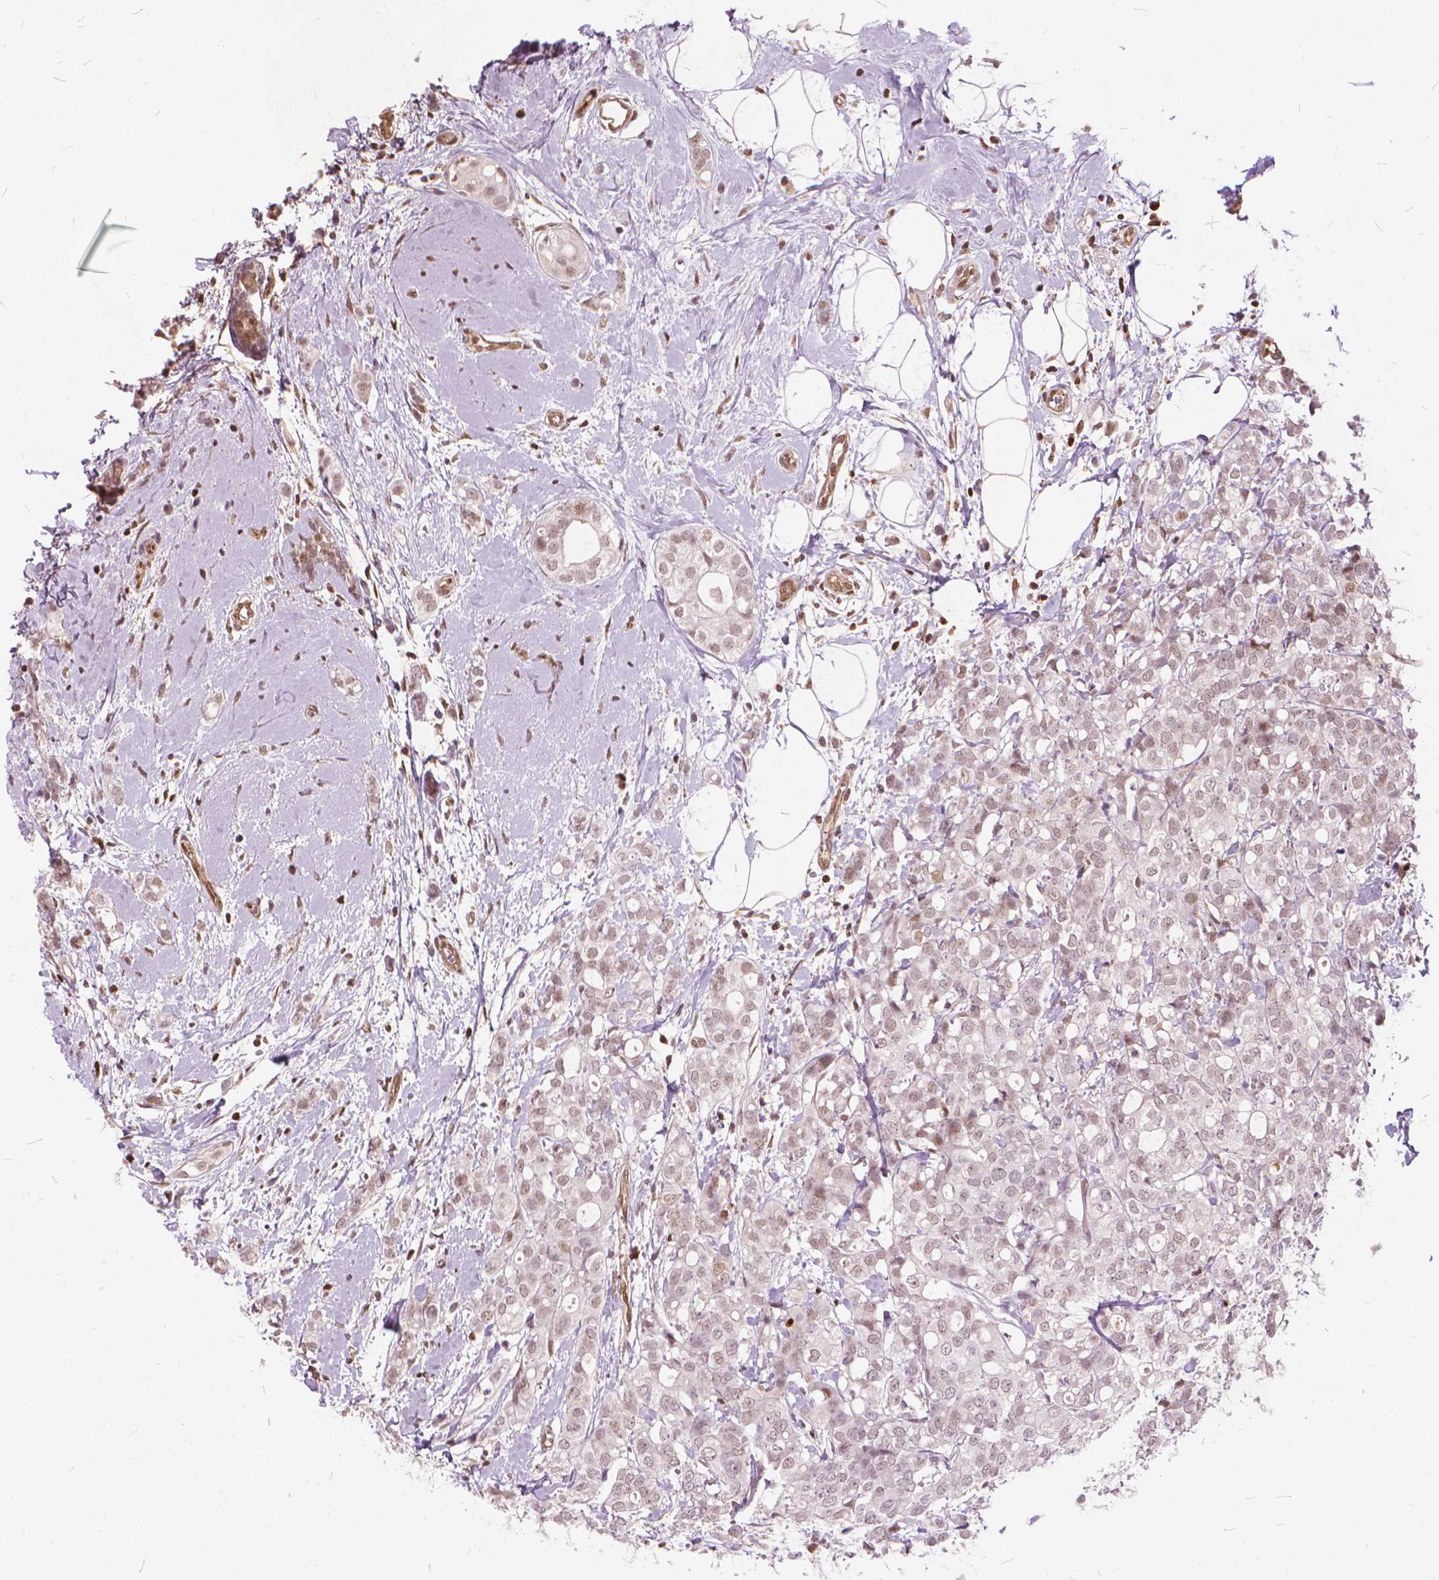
{"staining": {"intensity": "weak", "quantity": ">75%", "location": "nuclear"}, "tissue": "breast cancer", "cell_type": "Tumor cells", "image_type": "cancer", "snomed": [{"axis": "morphology", "description": "Duct carcinoma"}, {"axis": "topography", "description": "Breast"}], "caption": "An immunohistochemistry (IHC) micrograph of neoplastic tissue is shown. Protein staining in brown highlights weak nuclear positivity in breast invasive ductal carcinoma within tumor cells.", "gene": "STAT5B", "patient": {"sex": "female", "age": 40}}